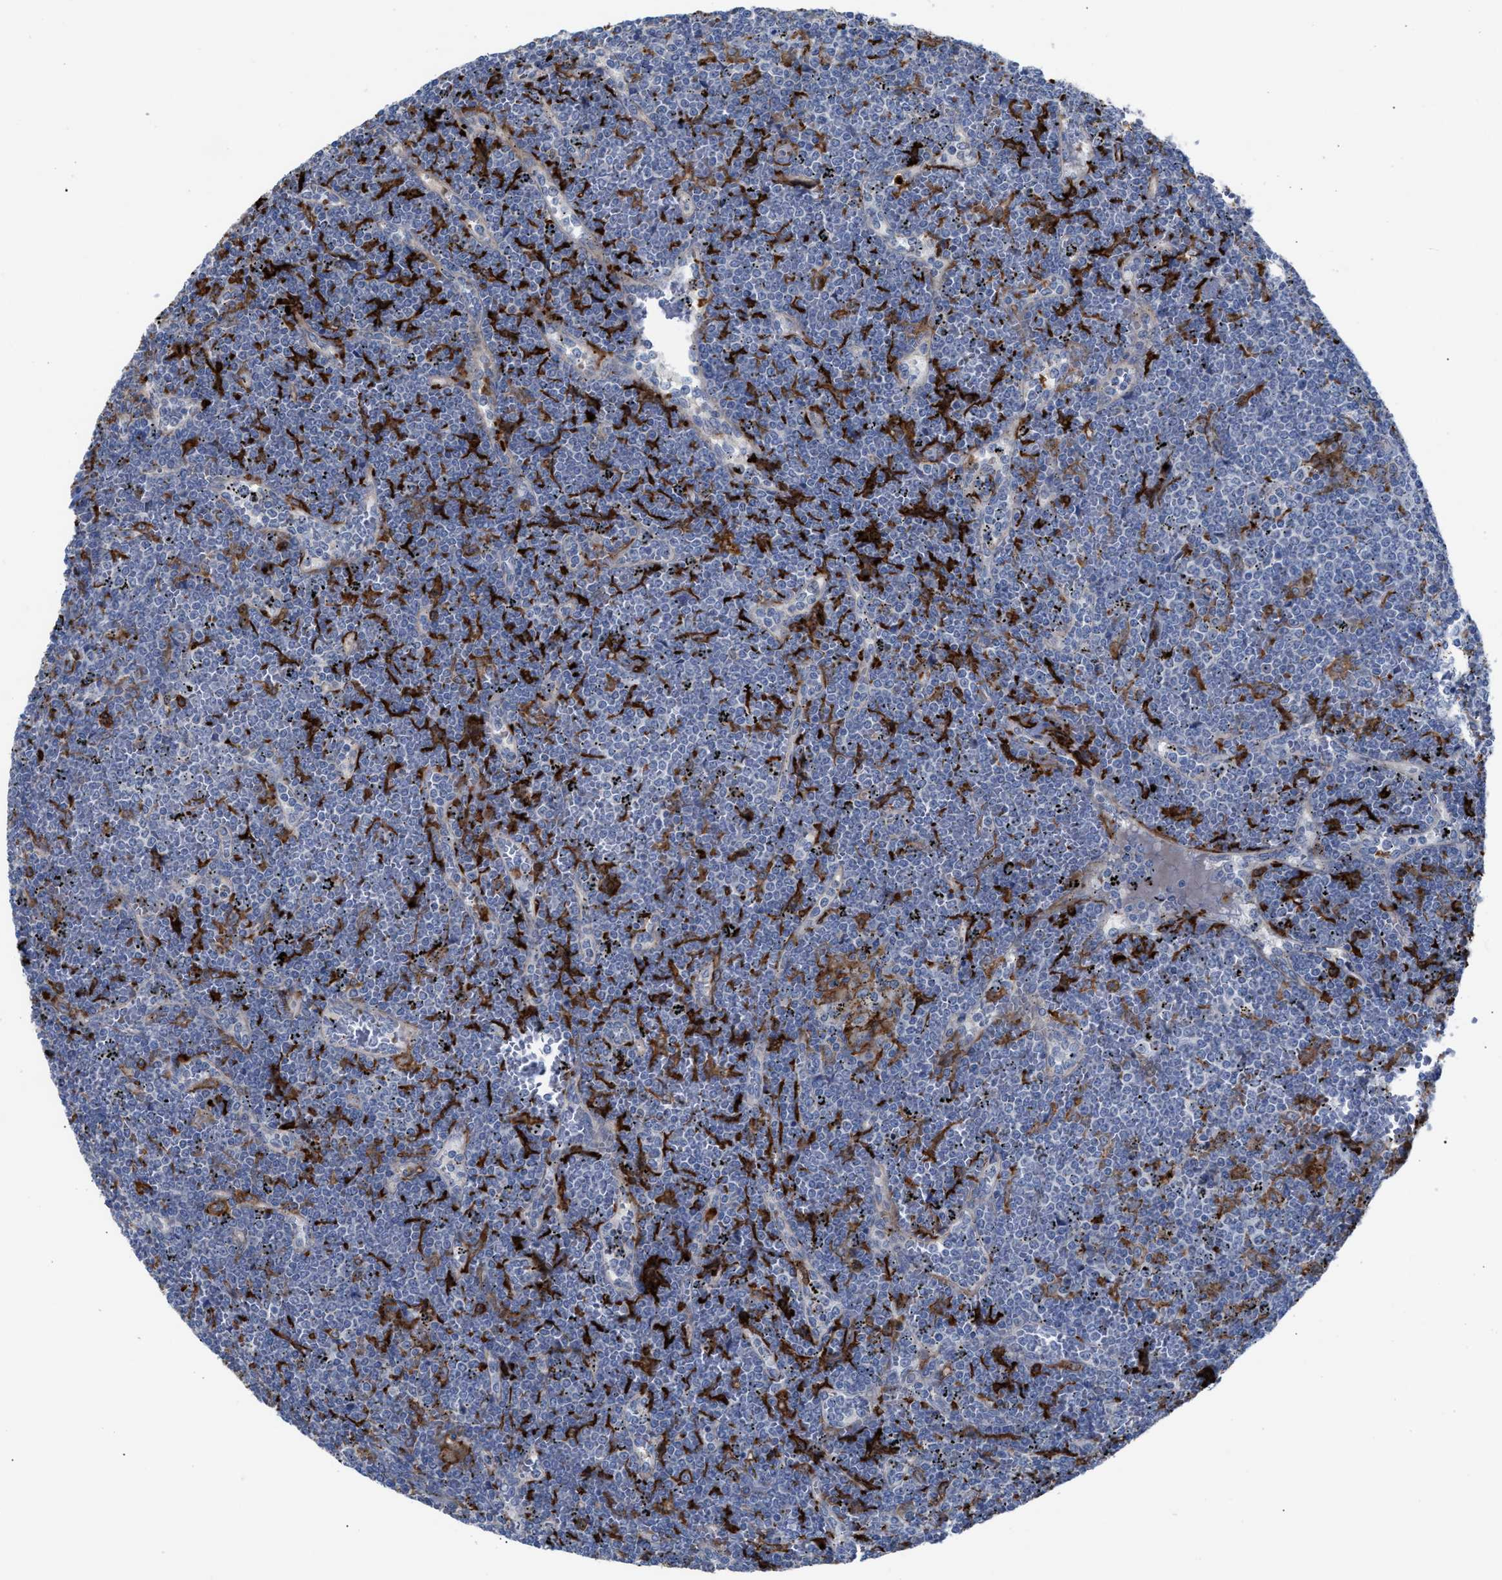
{"staining": {"intensity": "negative", "quantity": "none", "location": "none"}, "tissue": "lymphoma", "cell_type": "Tumor cells", "image_type": "cancer", "snomed": [{"axis": "morphology", "description": "Malignant lymphoma, non-Hodgkin's type, Low grade"}, {"axis": "topography", "description": "Spleen"}], "caption": "Immunohistochemistry (IHC) micrograph of neoplastic tissue: lymphoma stained with DAB exhibits no significant protein staining in tumor cells.", "gene": "SLC47A1", "patient": {"sex": "female", "age": 19}}